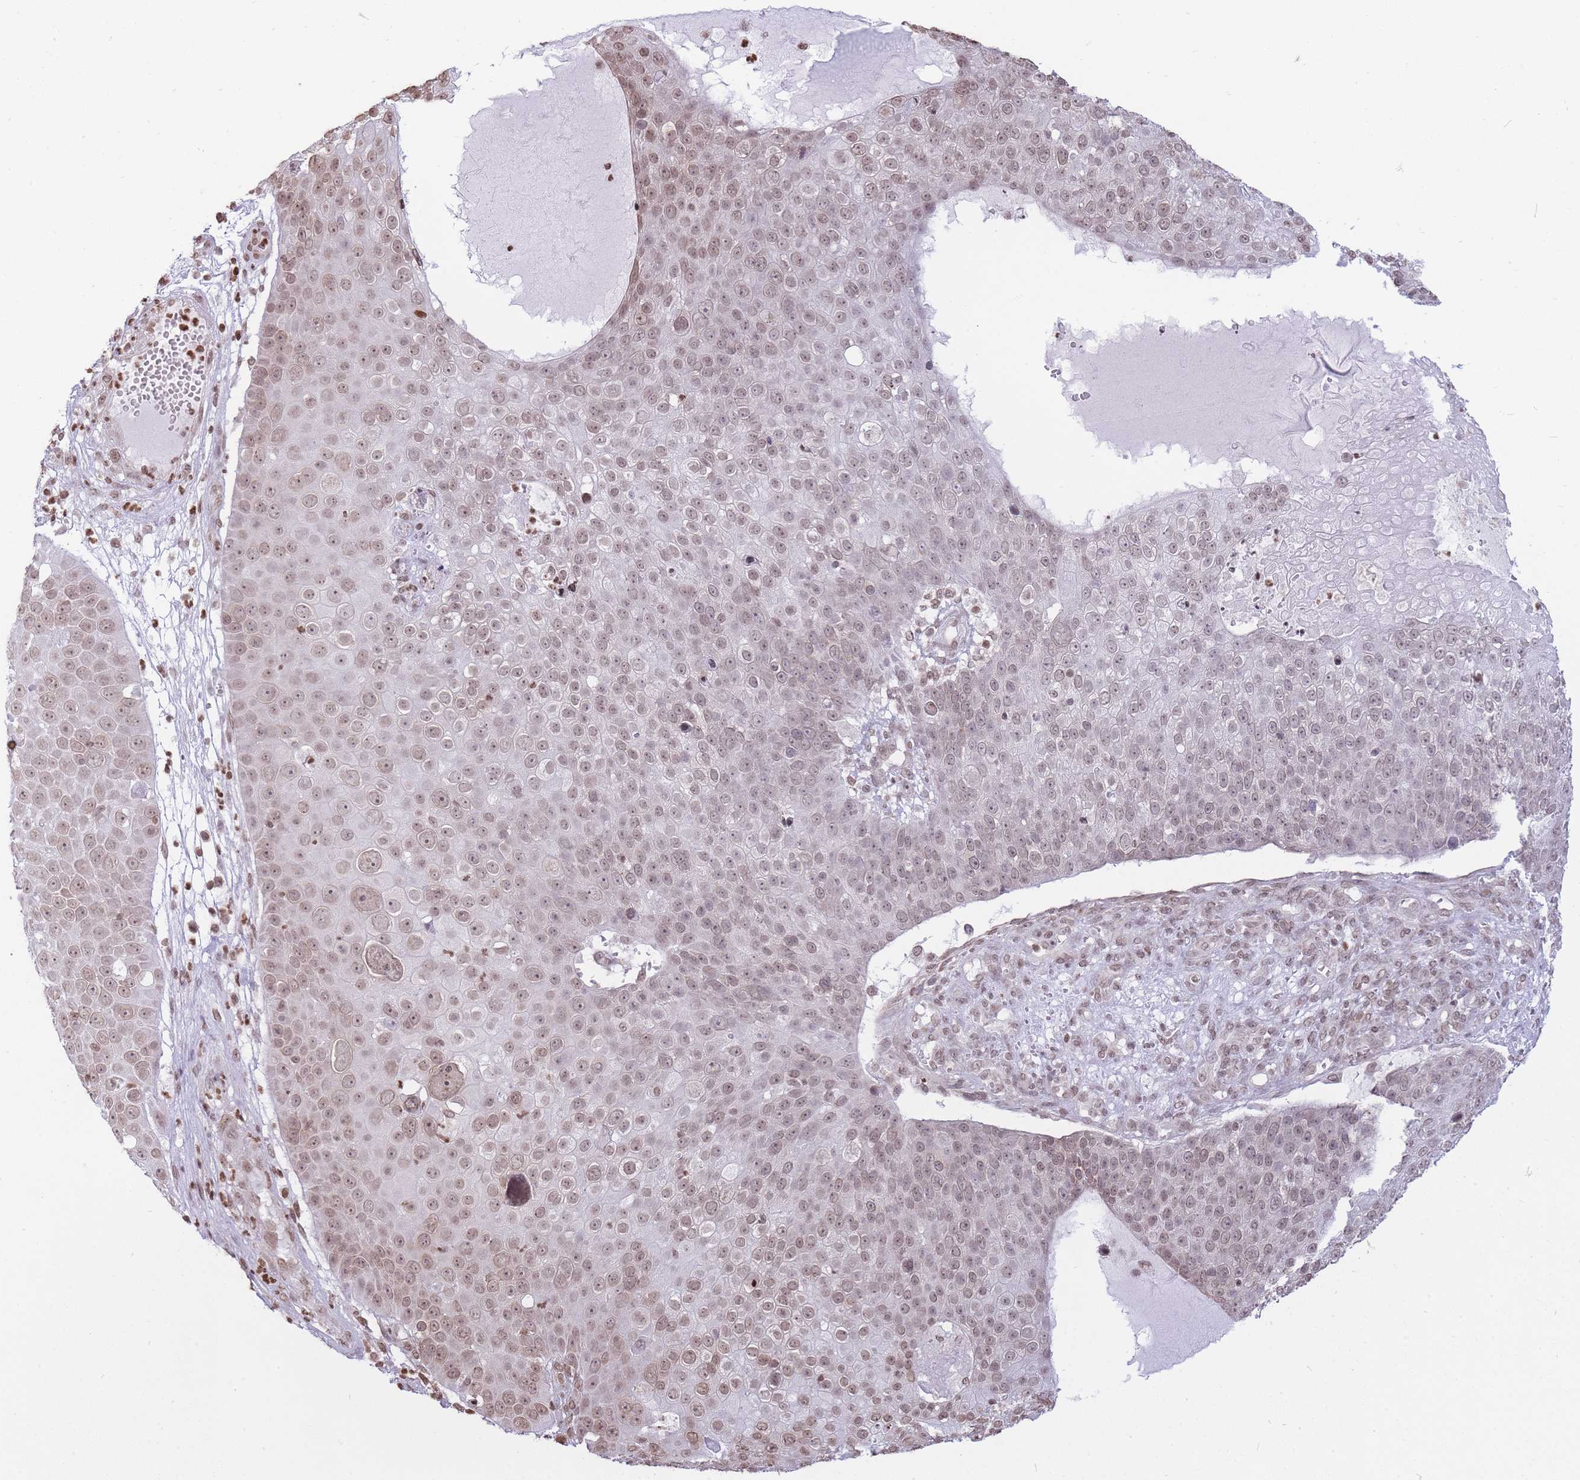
{"staining": {"intensity": "moderate", "quantity": ">75%", "location": "nuclear"}, "tissue": "skin cancer", "cell_type": "Tumor cells", "image_type": "cancer", "snomed": [{"axis": "morphology", "description": "Squamous cell carcinoma, NOS"}, {"axis": "topography", "description": "Skin"}], "caption": "Immunohistochemical staining of human squamous cell carcinoma (skin) shows moderate nuclear protein expression in about >75% of tumor cells.", "gene": "SHISAL1", "patient": {"sex": "male", "age": 71}}